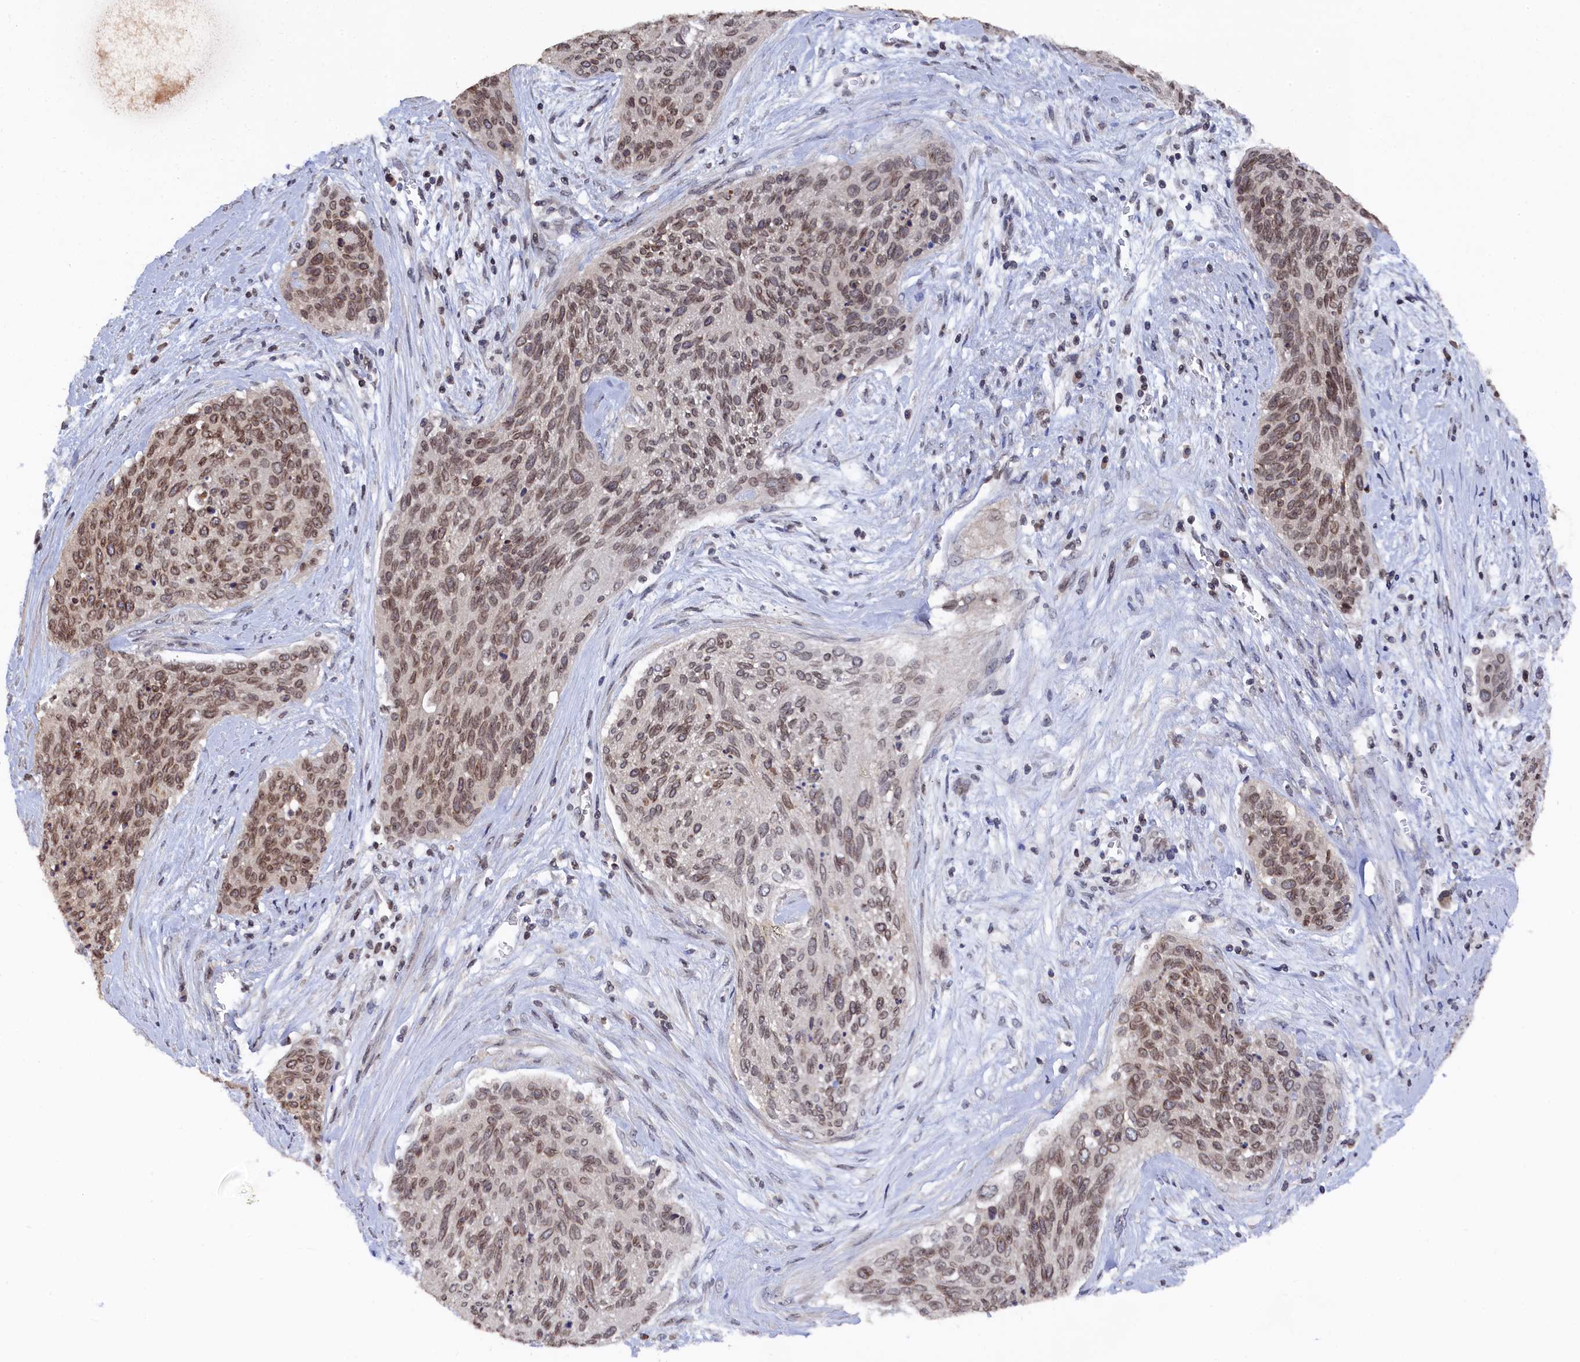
{"staining": {"intensity": "moderate", "quantity": ">75%", "location": "cytoplasmic/membranous,nuclear"}, "tissue": "cervical cancer", "cell_type": "Tumor cells", "image_type": "cancer", "snomed": [{"axis": "morphology", "description": "Squamous cell carcinoma, NOS"}, {"axis": "topography", "description": "Cervix"}], "caption": "IHC (DAB) staining of cervical squamous cell carcinoma displays moderate cytoplasmic/membranous and nuclear protein staining in approximately >75% of tumor cells.", "gene": "ANKEF1", "patient": {"sex": "female", "age": 55}}